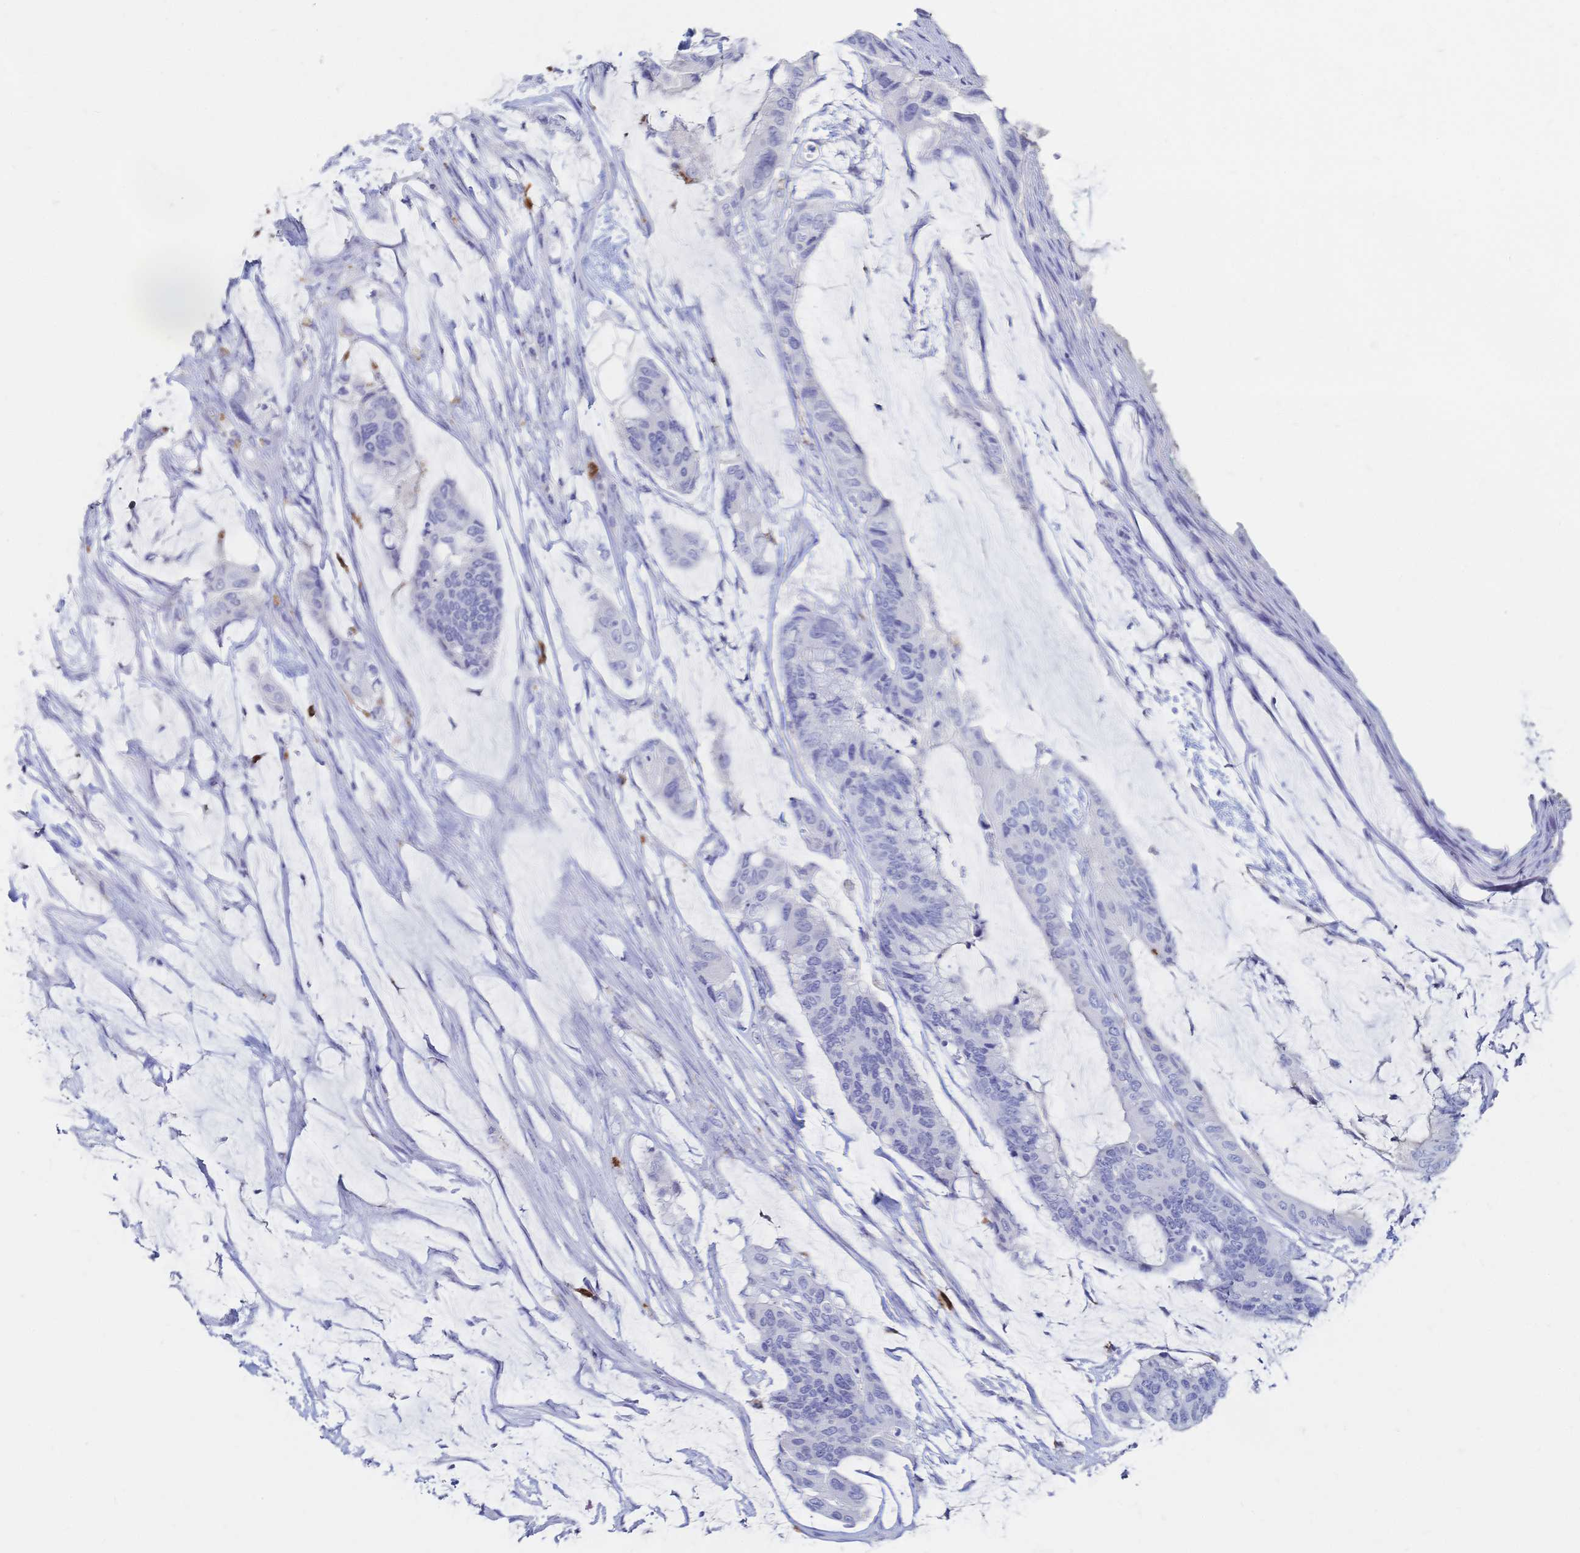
{"staining": {"intensity": "negative", "quantity": "none", "location": "none"}, "tissue": "colorectal cancer", "cell_type": "Tumor cells", "image_type": "cancer", "snomed": [{"axis": "morphology", "description": "Adenocarcinoma, NOS"}, {"axis": "topography", "description": "Rectum"}], "caption": "Tumor cells show no significant expression in colorectal cancer.", "gene": "IL2RB", "patient": {"sex": "female", "age": 59}}